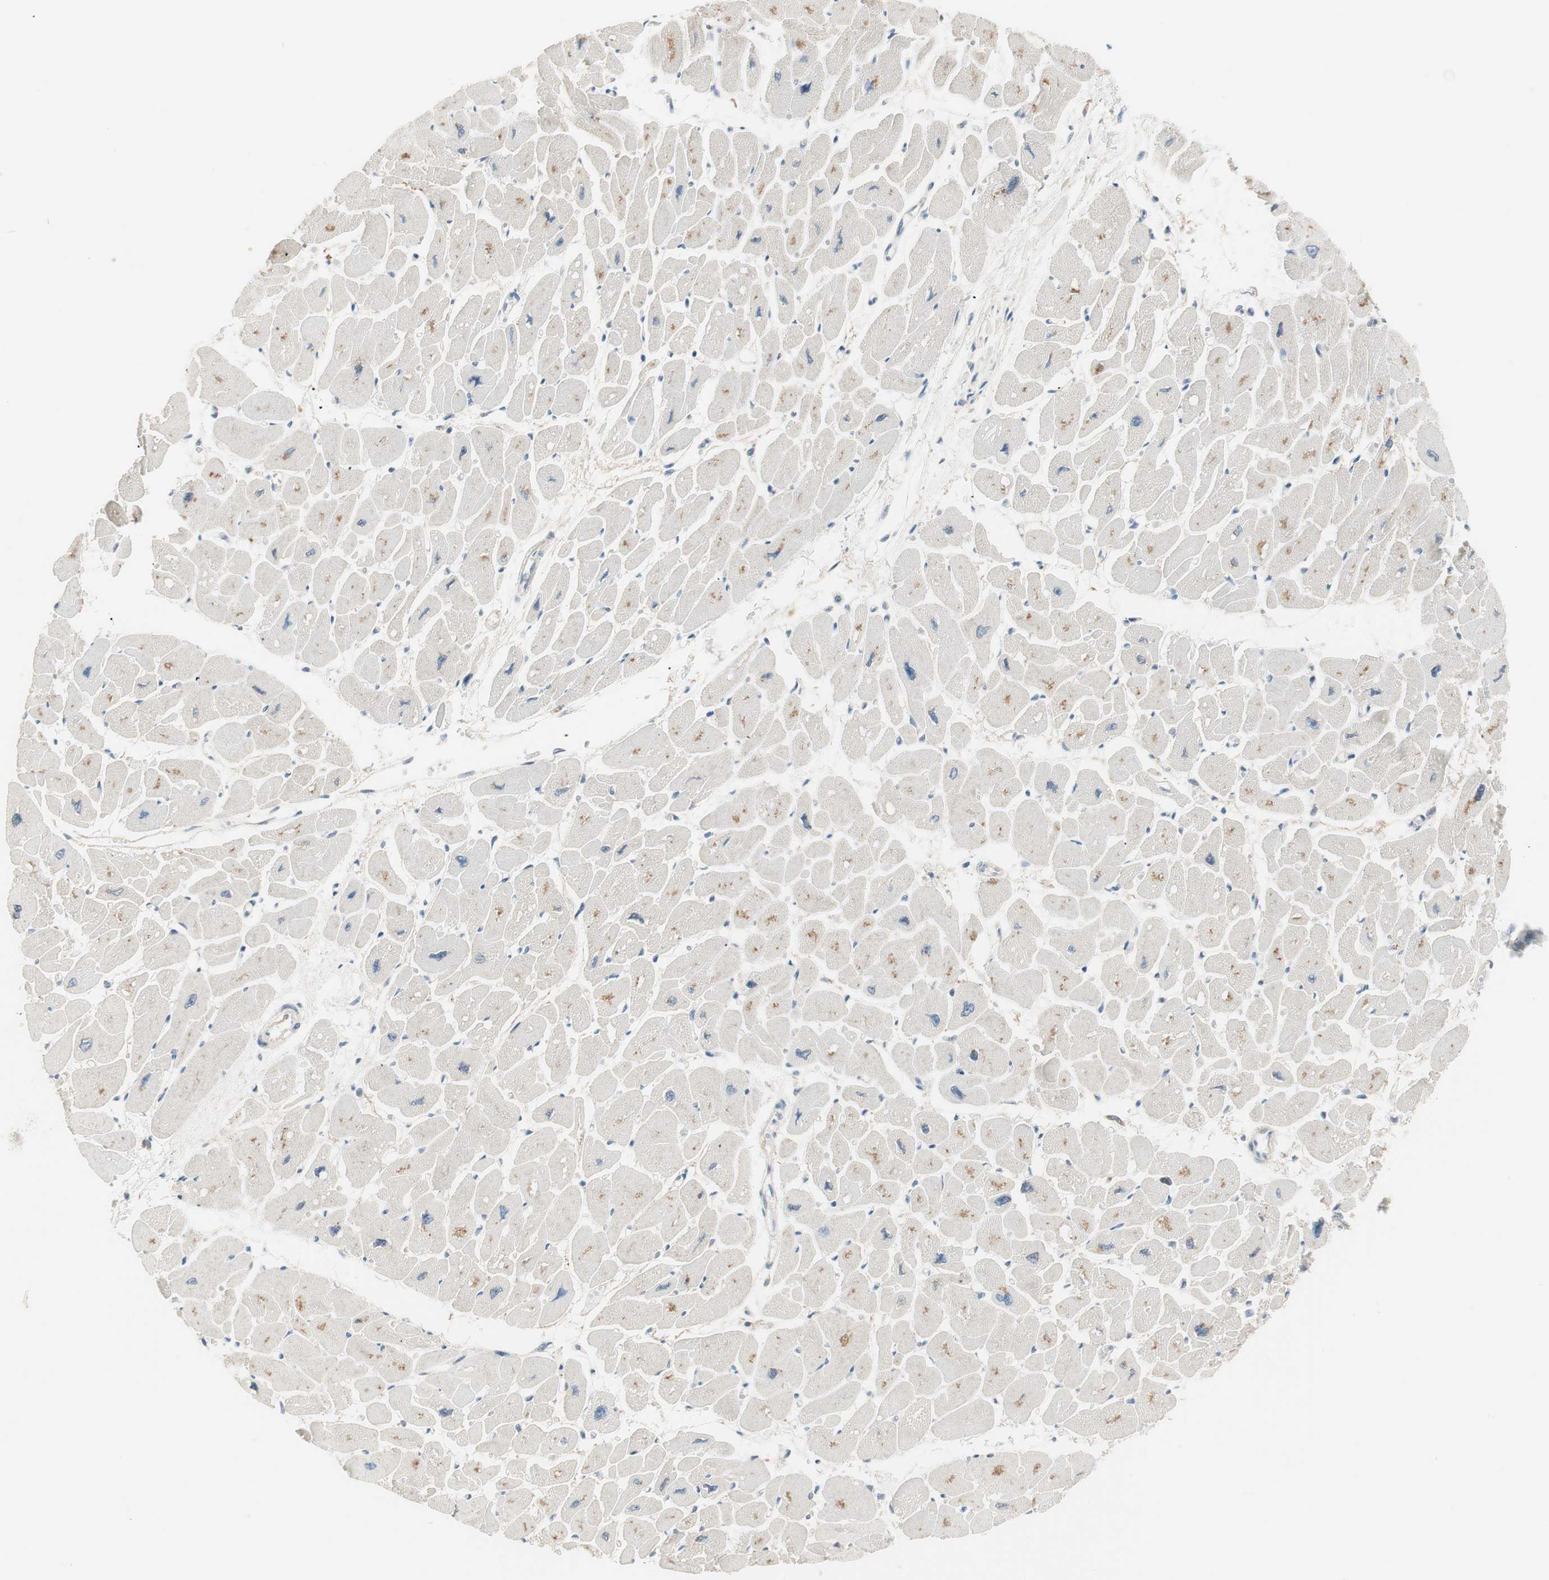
{"staining": {"intensity": "weak", "quantity": "<25%", "location": "cytoplasmic/membranous"}, "tissue": "heart muscle", "cell_type": "Cardiomyocytes", "image_type": "normal", "snomed": [{"axis": "morphology", "description": "Normal tissue, NOS"}, {"axis": "topography", "description": "Heart"}], "caption": "This photomicrograph is of normal heart muscle stained with IHC to label a protein in brown with the nuclei are counter-stained blue. There is no staining in cardiomyocytes. (Brightfield microscopy of DAB IHC at high magnification).", "gene": "RAD54B", "patient": {"sex": "female", "age": 54}}